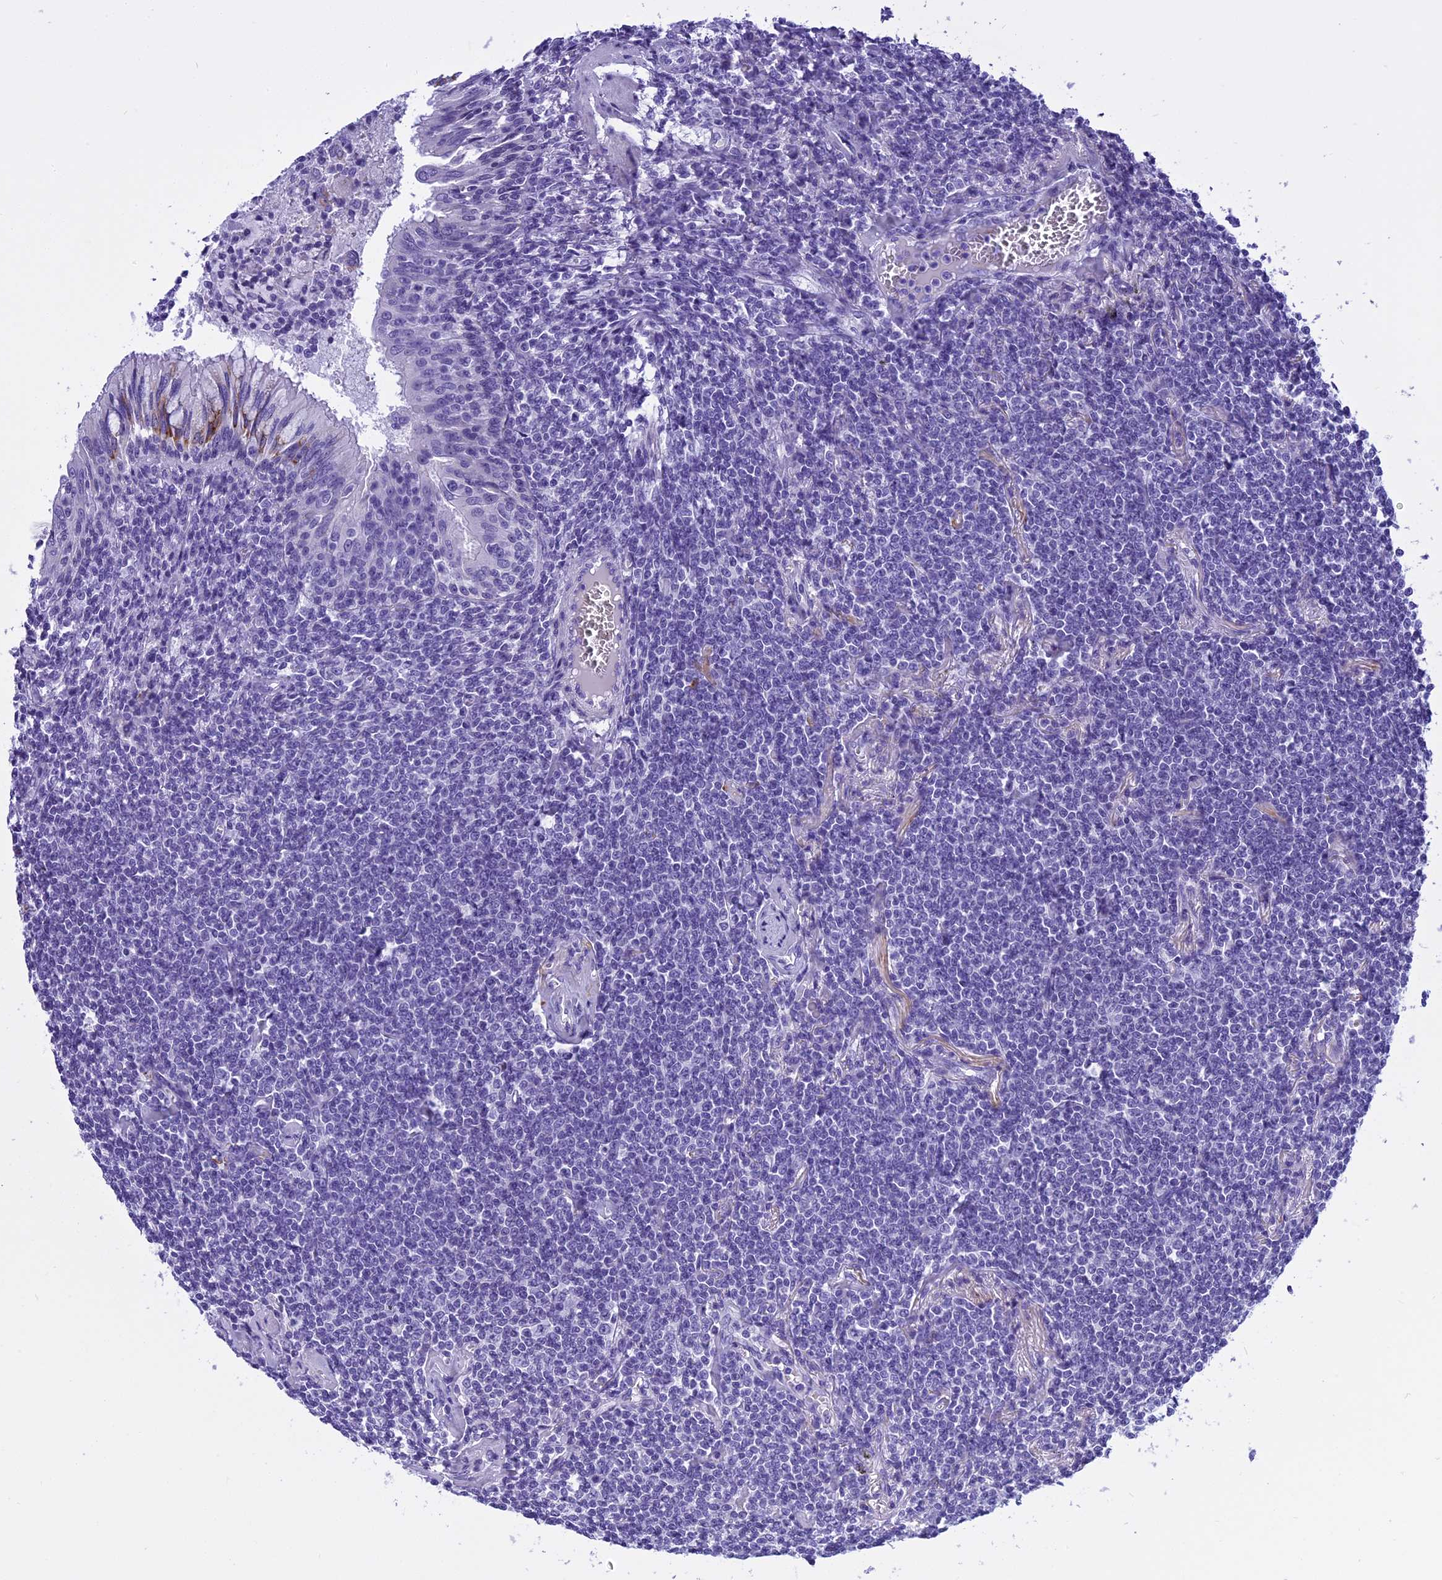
{"staining": {"intensity": "negative", "quantity": "none", "location": "none"}, "tissue": "lymphoma", "cell_type": "Tumor cells", "image_type": "cancer", "snomed": [{"axis": "morphology", "description": "Malignant lymphoma, non-Hodgkin's type, Low grade"}, {"axis": "topography", "description": "Lung"}], "caption": "There is no significant positivity in tumor cells of lymphoma.", "gene": "KCTD14", "patient": {"sex": "female", "age": 71}}